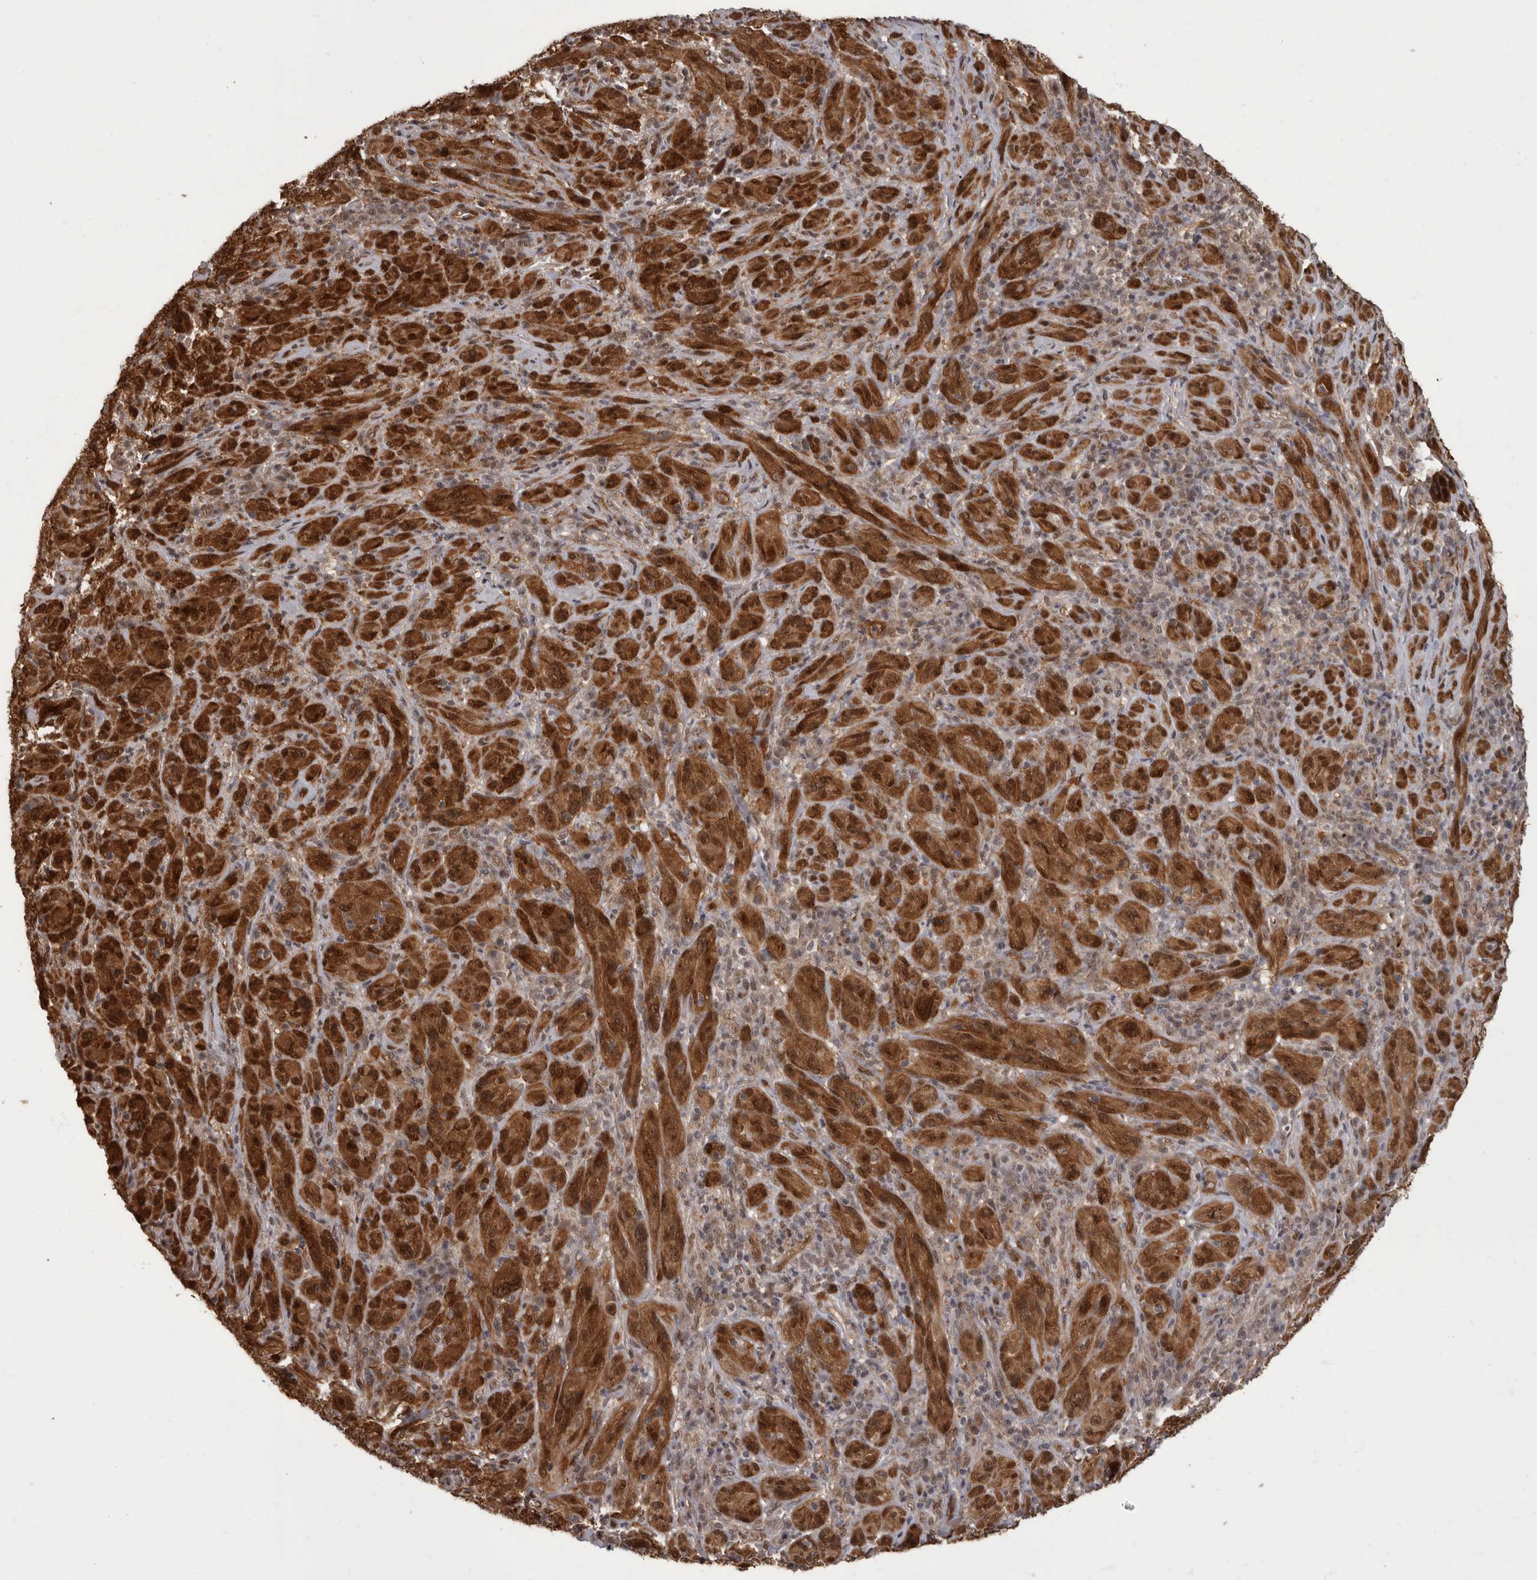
{"staining": {"intensity": "strong", "quantity": ">75%", "location": "cytoplasmic/membranous,nuclear"}, "tissue": "melanoma", "cell_type": "Tumor cells", "image_type": "cancer", "snomed": [{"axis": "morphology", "description": "Malignant melanoma, NOS"}, {"axis": "topography", "description": "Skin of head"}], "caption": "Immunohistochemical staining of human malignant melanoma displays high levels of strong cytoplasmic/membranous and nuclear staining in approximately >75% of tumor cells.", "gene": "AKT3", "patient": {"sex": "male", "age": 96}}